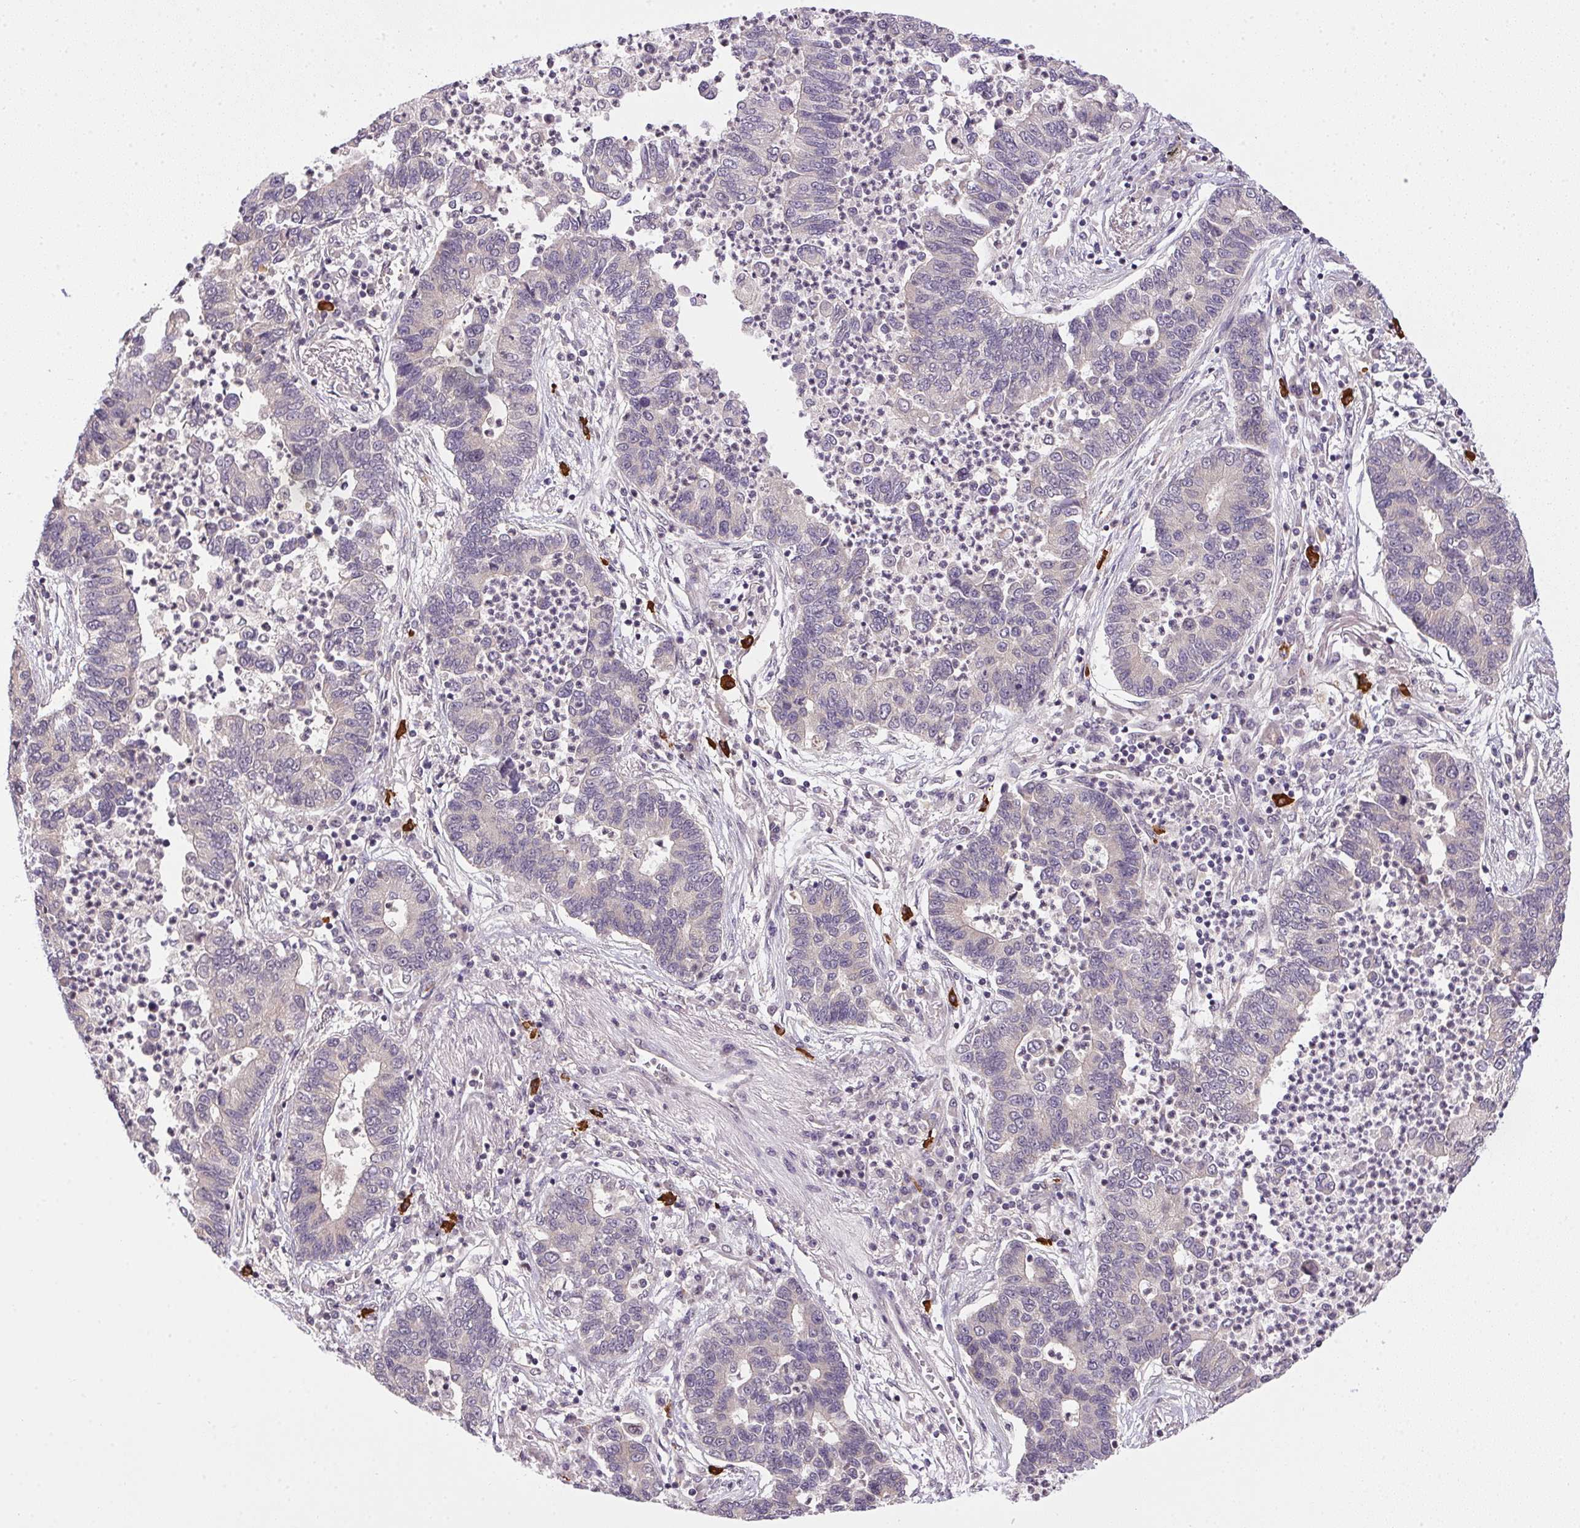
{"staining": {"intensity": "negative", "quantity": "none", "location": "none"}, "tissue": "lung cancer", "cell_type": "Tumor cells", "image_type": "cancer", "snomed": [{"axis": "morphology", "description": "Adenocarcinoma, NOS"}, {"axis": "topography", "description": "Lung"}], "caption": "Immunohistochemistry micrograph of lung cancer stained for a protein (brown), which shows no staining in tumor cells.", "gene": "CFAP92", "patient": {"sex": "female", "age": 57}}